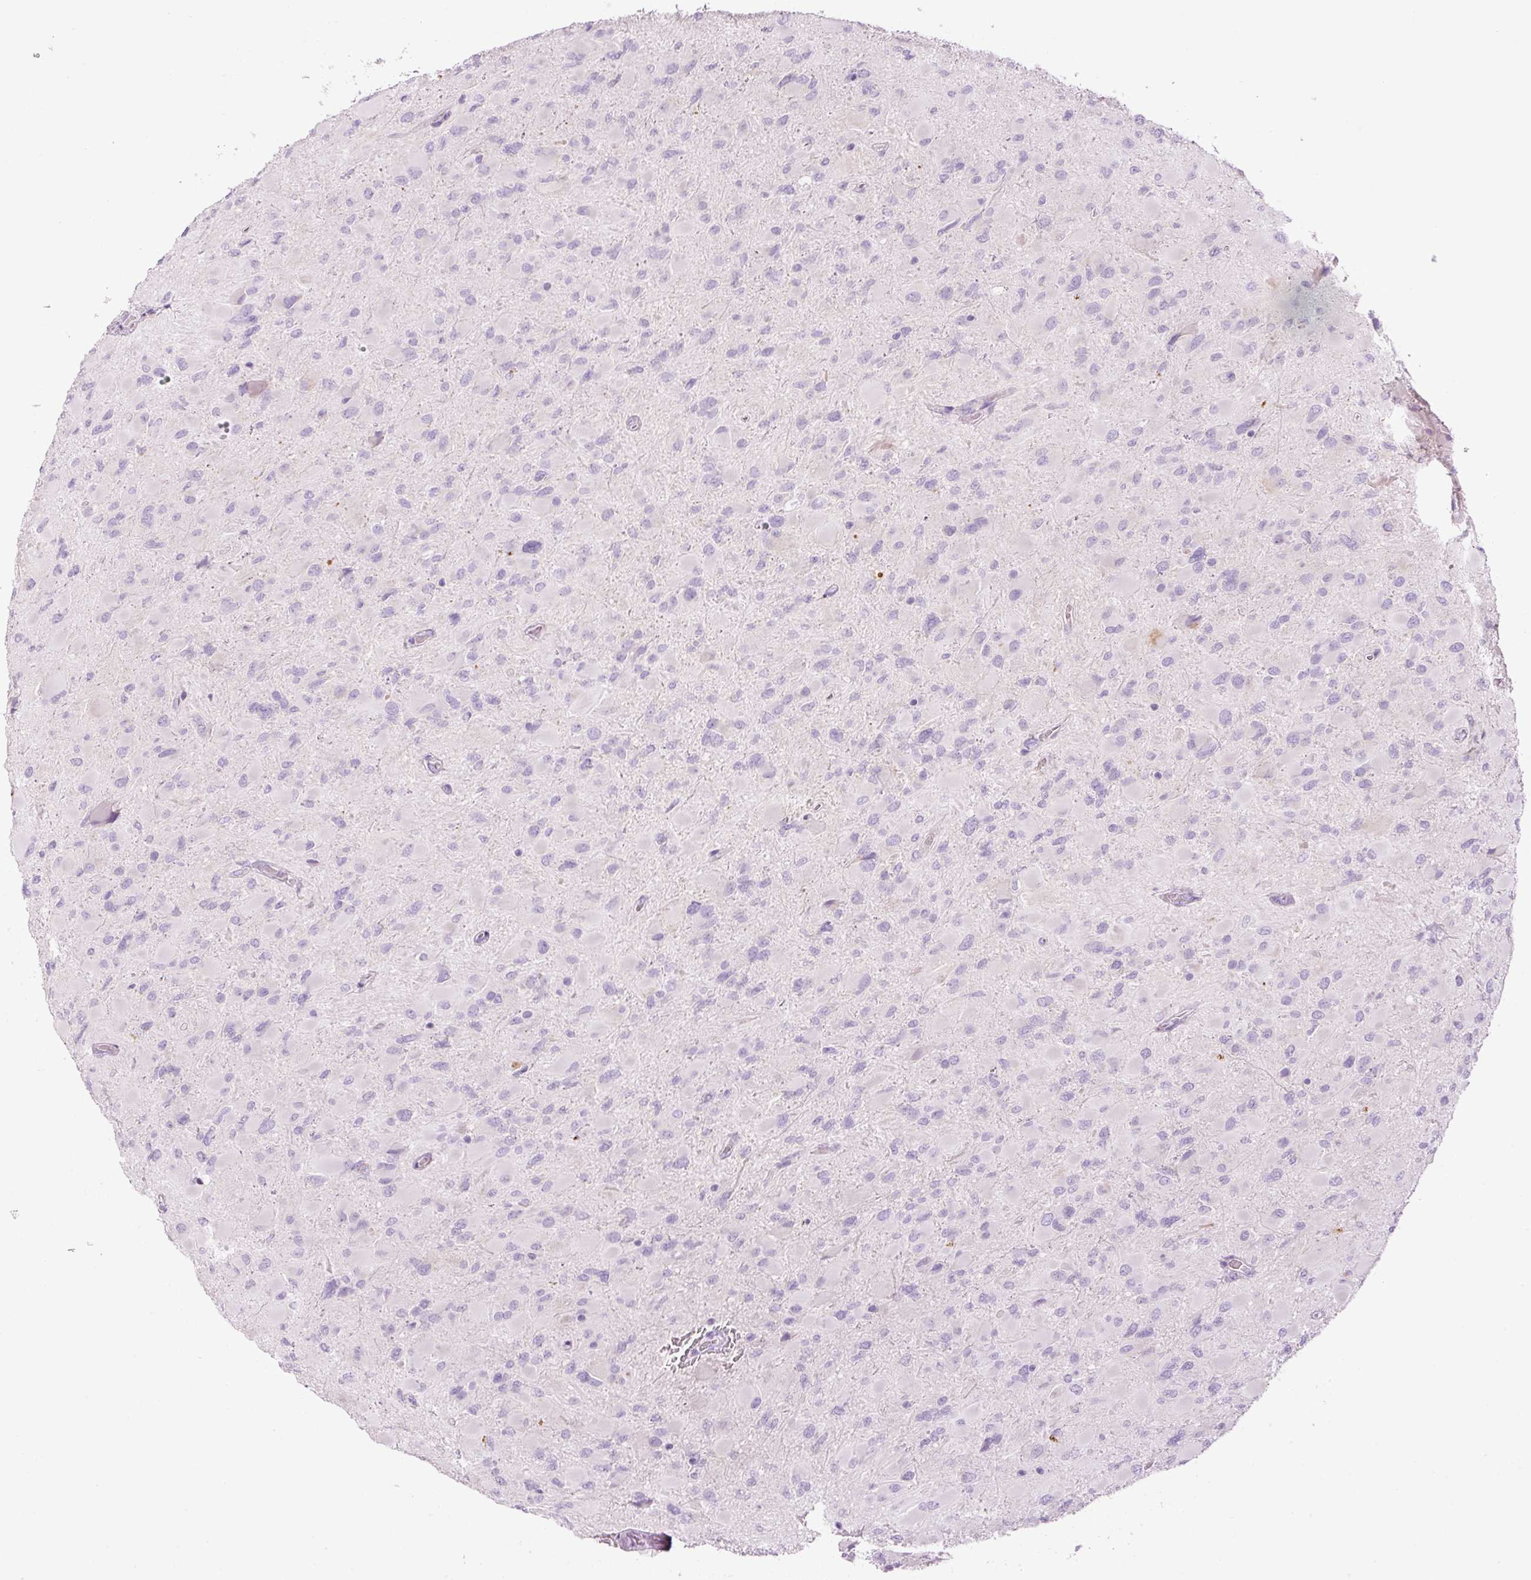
{"staining": {"intensity": "negative", "quantity": "none", "location": "none"}, "tissue": "glioma", "cell_type": "Tumor cells", "image_type": "cancer", "snomed": [{"axis": "morphology", "description": "Glioma, malignant, High grade"}, {"axis": "topography", "description": "Cerebral cortex"}], "caption": "A high-resolution image shows IHC staining of malignant glioma (high-grade), which shows no significant expression in tumor cells.", "gene": "CARD16", "patient": {"sex": "female", "age": 36}}